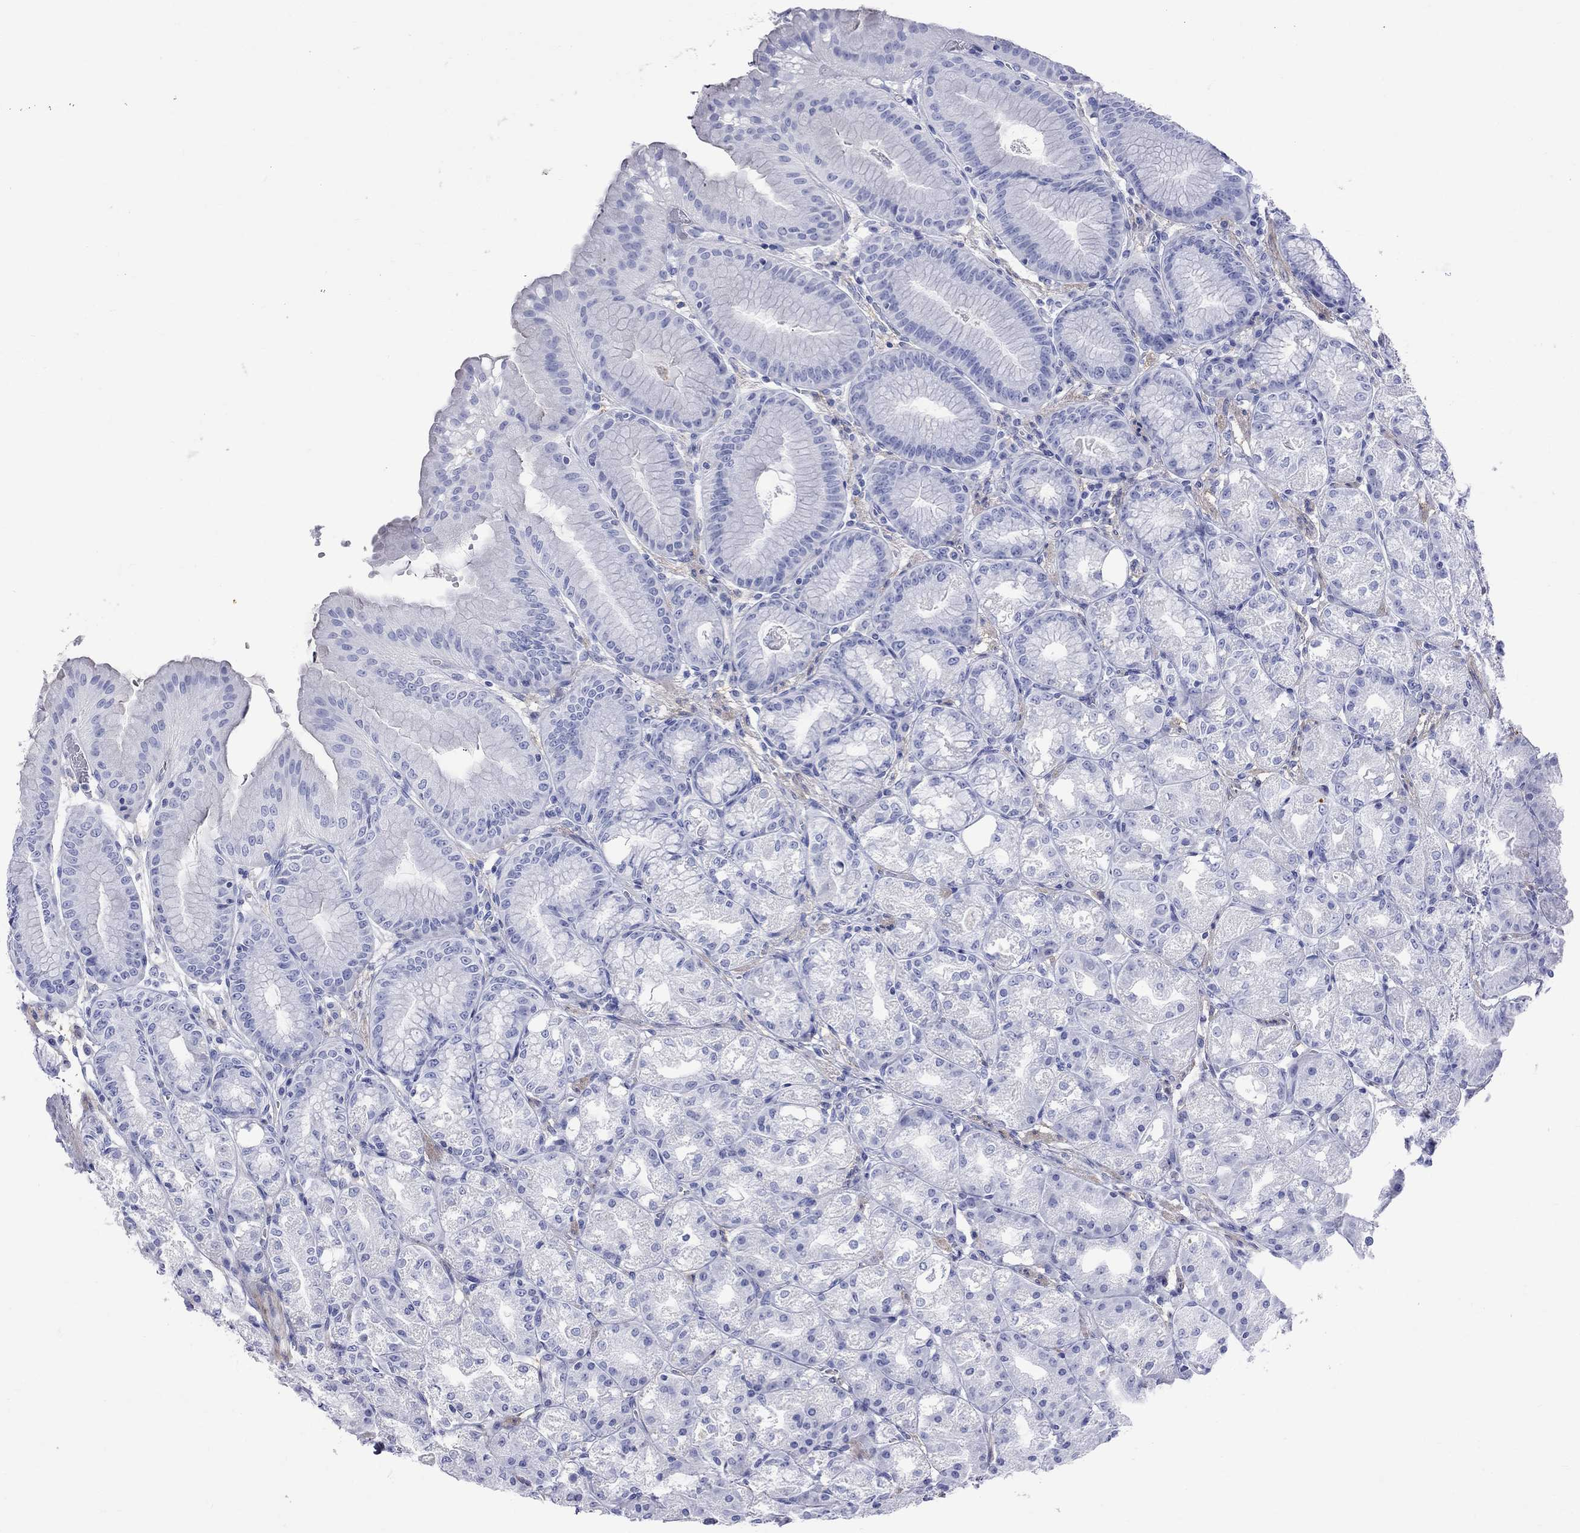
{"staining": {"intensity": "negative", "quantity": "none", "location": "none"}, "tissue": "stomach", "cell_type": "Glandular cells", "image_type": "normal", "snomed": [{"axis": "morphology", "description": "Normal tissue, NOS"}, {"axis": "topography", "description": "Stomach"}], "caption": "Stomach stained for a protein using immunohistochemistry exhibits no staining glandular cells.", "gene": "S100A3", "patient": {"sex": "male", "age": 71}}